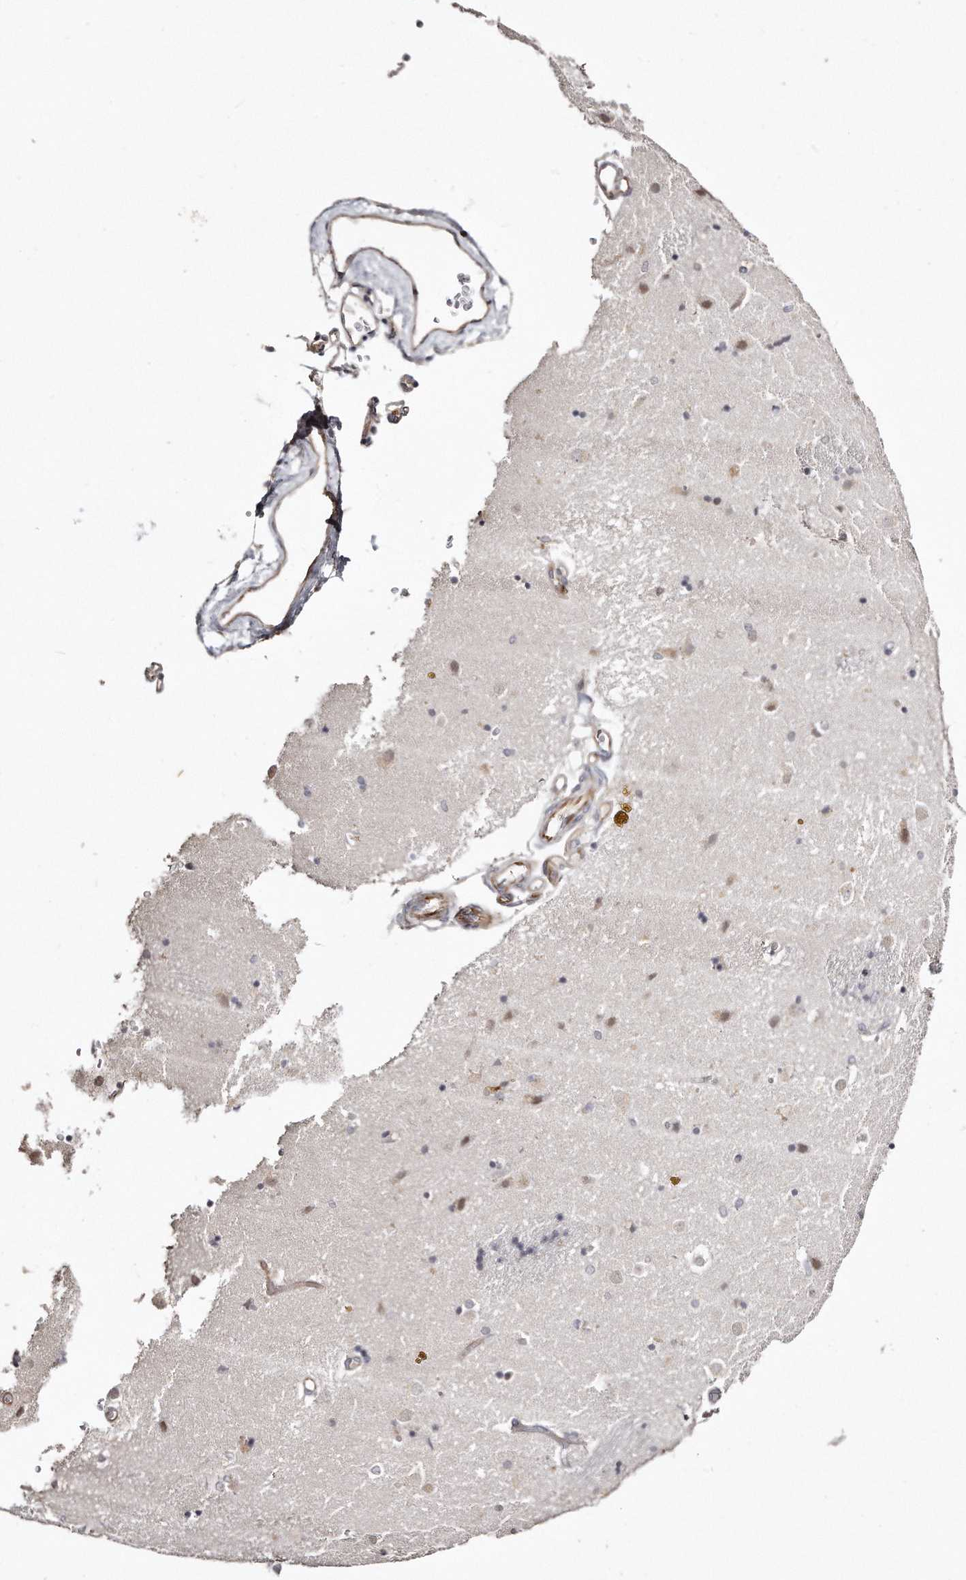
{"staining": {"intensity": "weak", "quantity": "<25%", "location": "nuclear"}, "tissue": "caudate", "cell_type": "Glial cells", "image_type": "normal", "snomed": [{"axis": "morphology", "description": "Normal tissue, NOS"}, {"axis": "topography", "description": "Lateral ventricle wall"}], "caption": "The image exhibits no staining of glial cells in benign caudate. Brightfield microscopy of immunohistochemistry (IHC) stained with DAB (brown) and hematoxylin (blue), captured at high magnification.", "gene": "ZYG11A", "patient": {"sex": "male", "age": 70}}